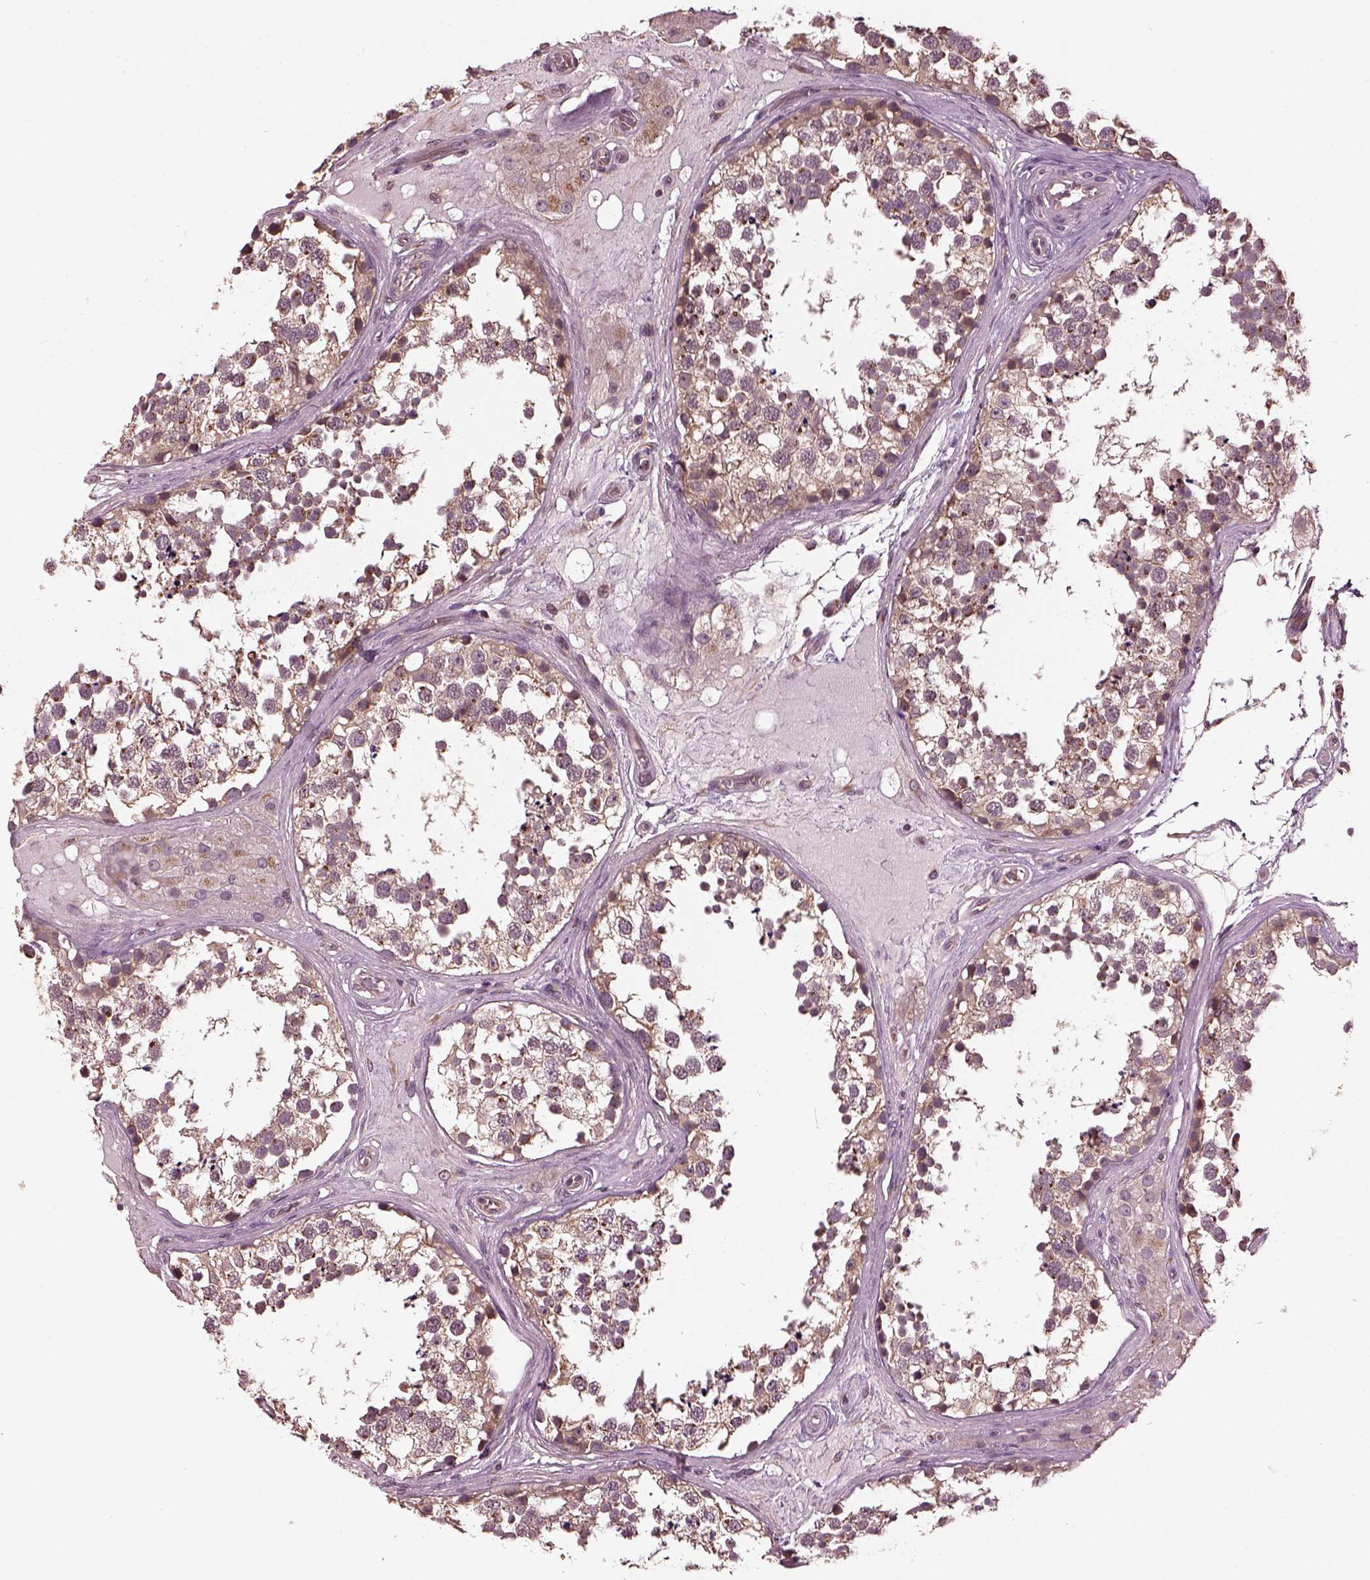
{"staining": {"intensity": "moderate", "quantity": "25%-75%", "location": "cytoplasmic/membranous"}, "tissue": "testis", "cell_type": "Cells in seminiferous ducts", "image_type": "normal", "snomed": [{"axis": "morphology", "description": "Normal tissue, NOS"}, {"axis": "morphology", "description": "Seminoma, NOS"}, {"axis": "topography", "description": "Testis"}], "caption": "DAB immunohistochemical staining of benign human testis shows moderate cytoplasmic/membranous protein staining in about 25%-75% of cells in seminiferous ducts.", "gene": "RUFY3", "patient": {"sex": "male", "age": 65}}